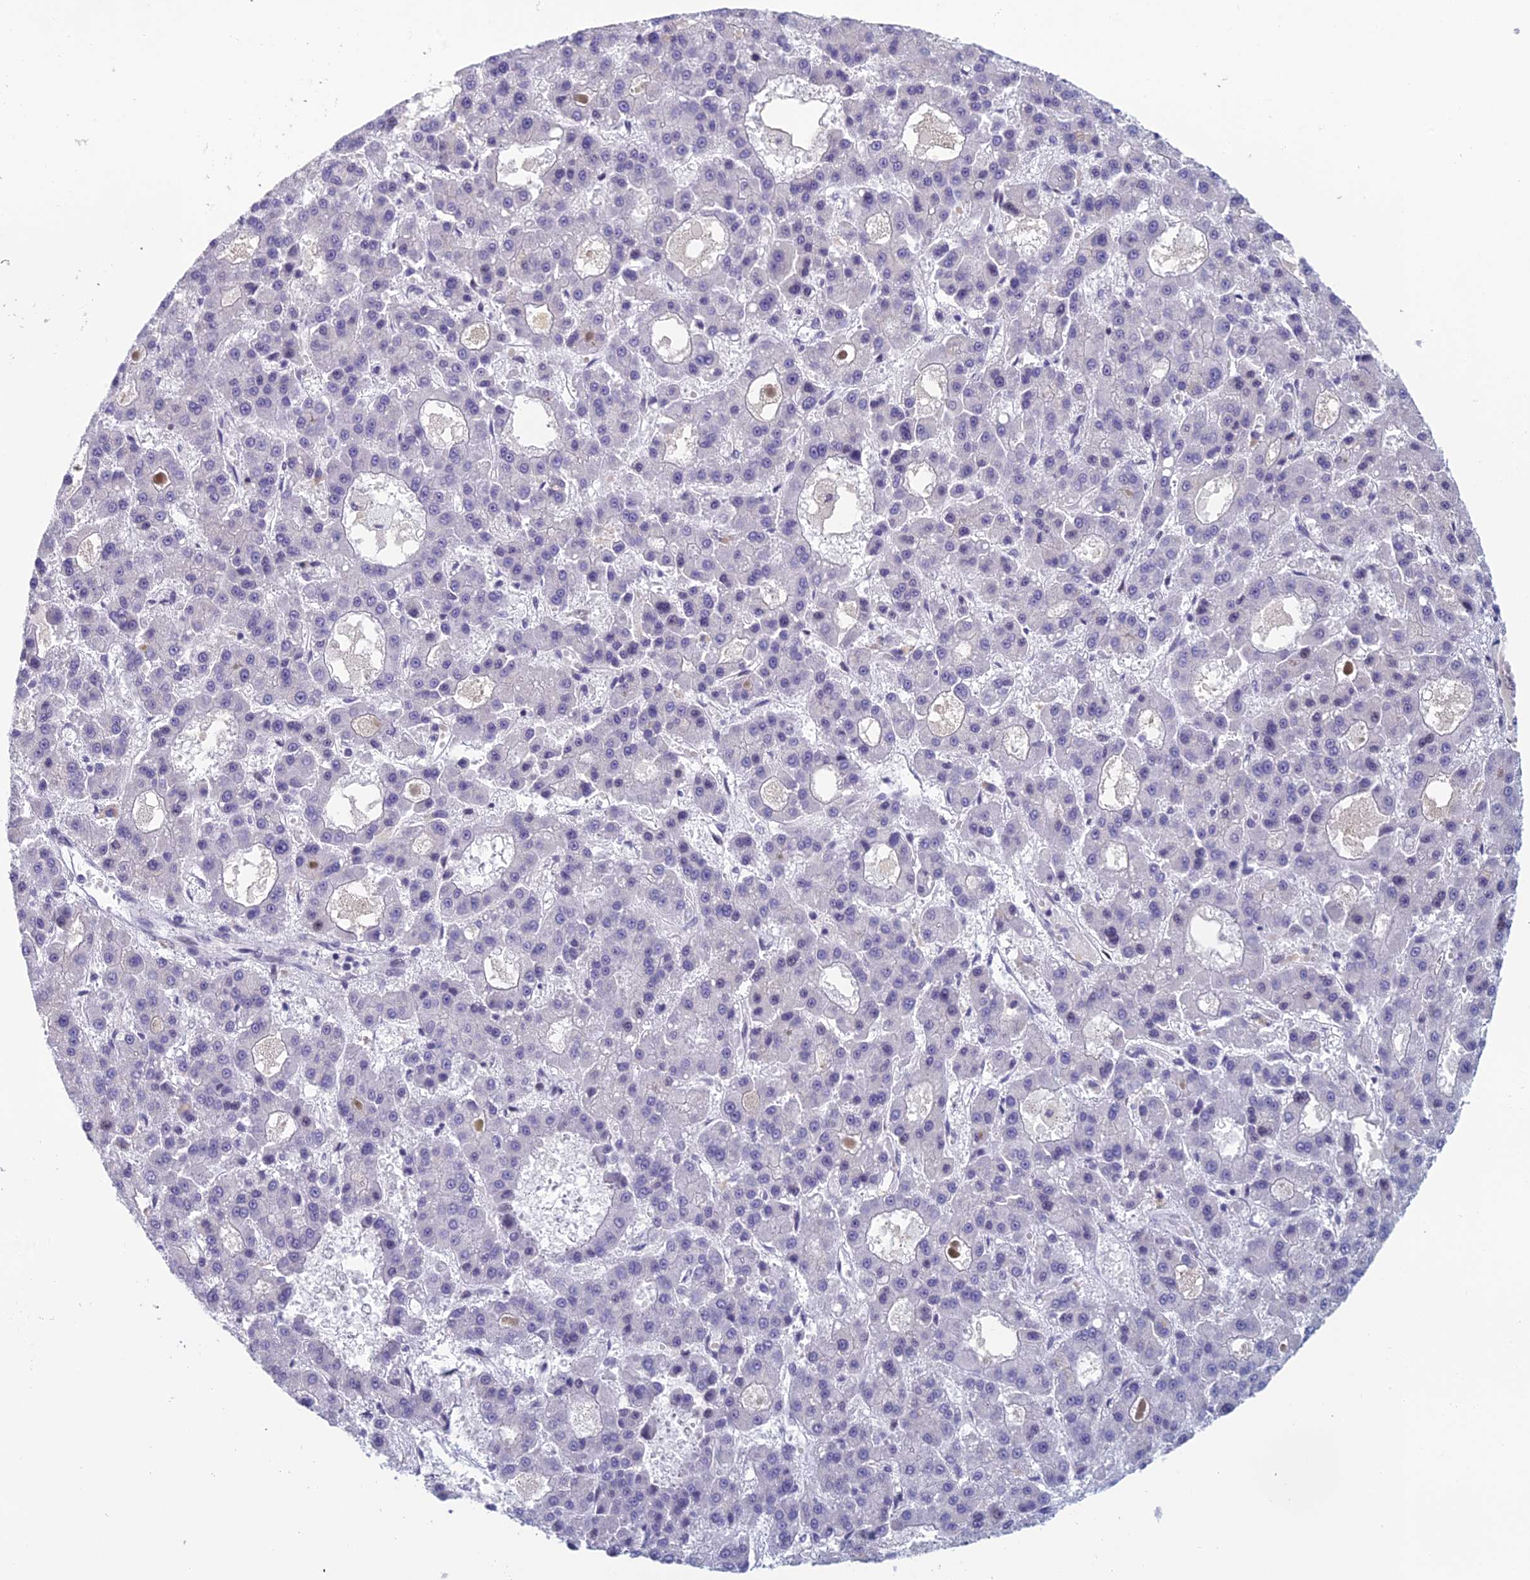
{"staining": {"intensity": "negative", "quantity": "none", "location": "none"}, "tissue": "liver cancer", "cell_type": "Tumor cells", "image_type": "cancer", "snomed": [{"axis": "morphology", "description": "Carcinoma, Hepatocellular, NOS"}, {"axis": "topography", "description": "Liver"}], "caption": "DAB immunohistochemical staining of human liver cancer reveals no significant staining in tumor cells.", "gene": "RGS17", "patient": {"sex": "male", "age": 70}}